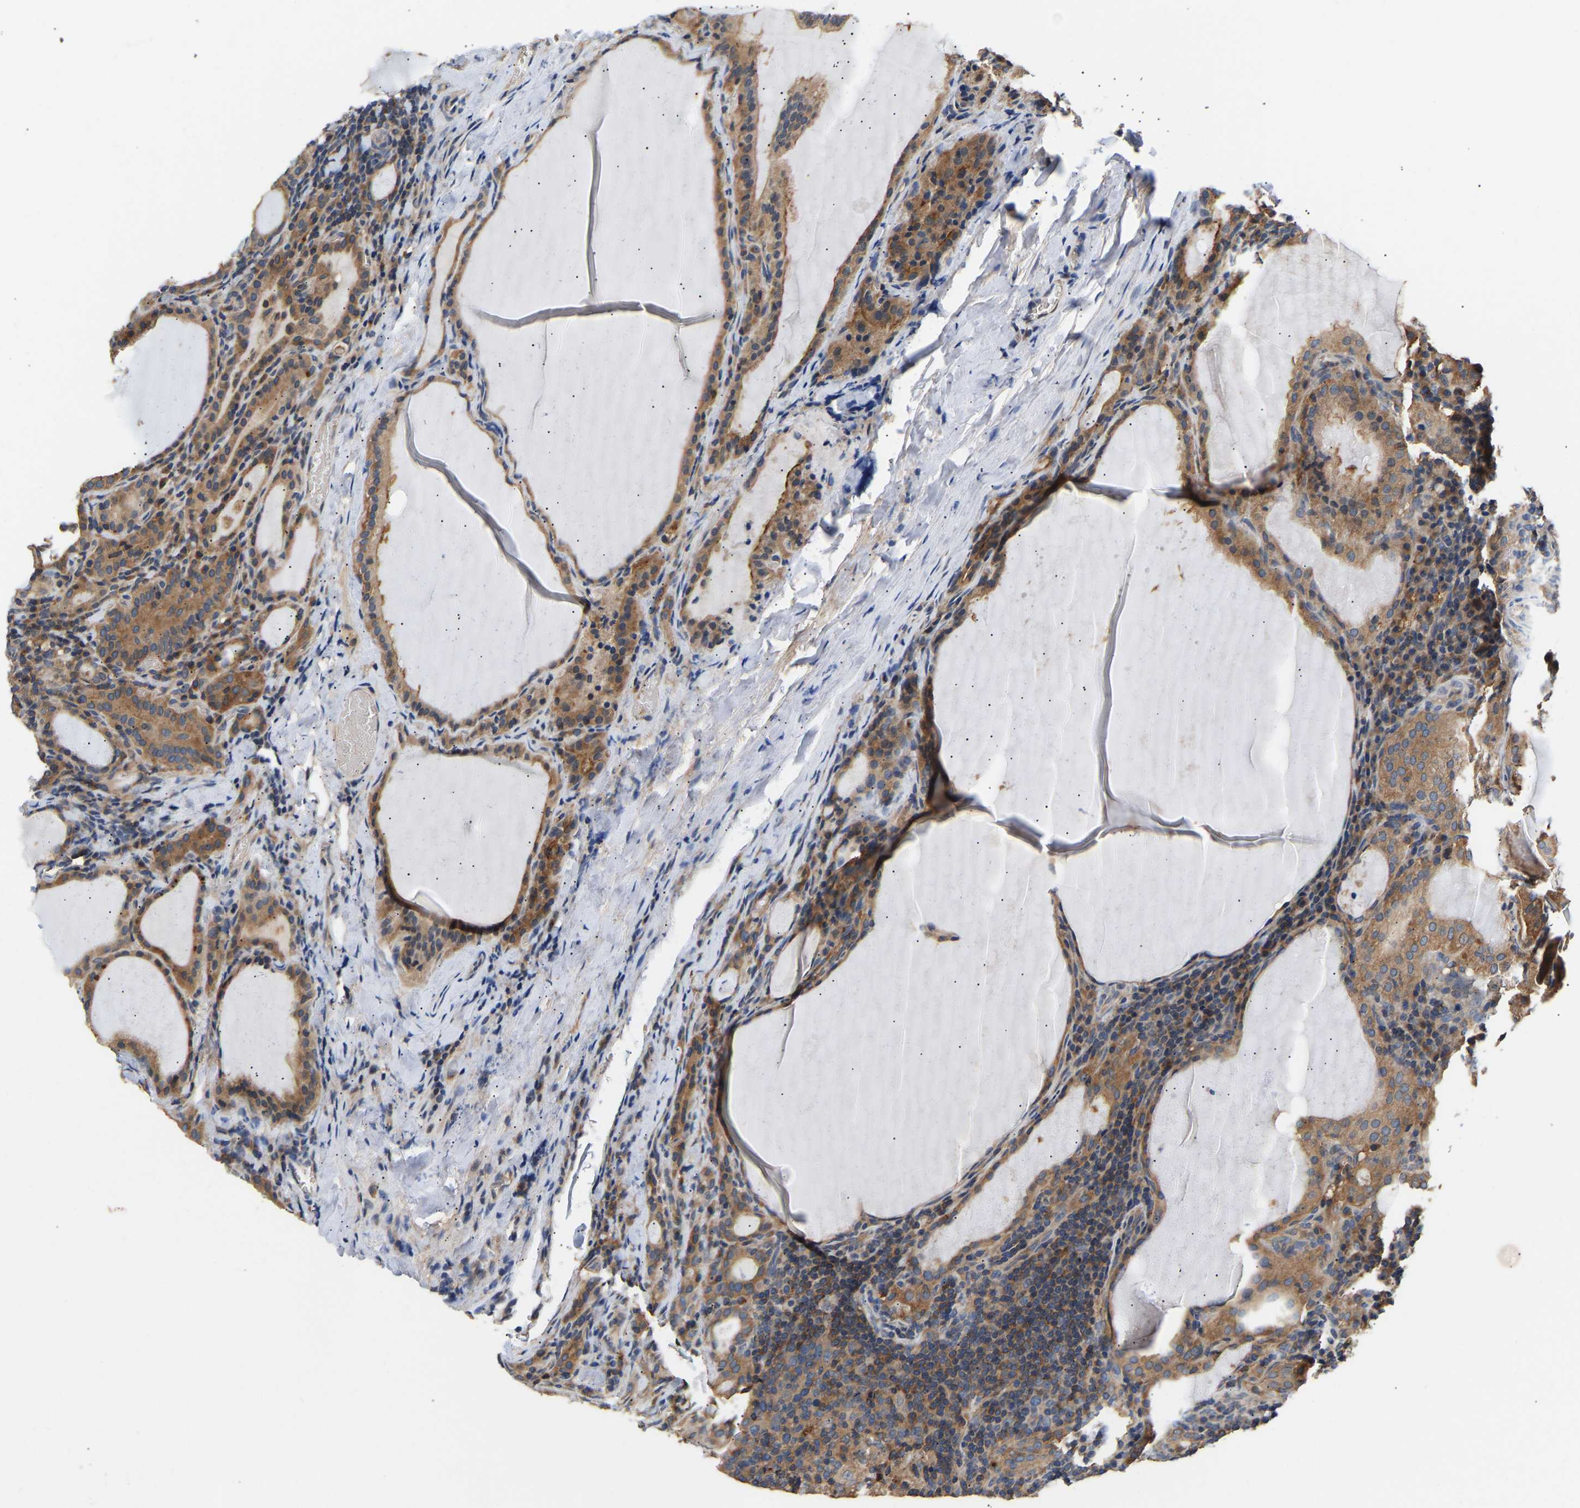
{"staining": {"intensity": "moderate", "quantity": ">75%", "location": "cytoplasmic/membranous"}, "tissue": "thyroid cancer", "cell_type": "Tumor cells", "image_type": "cancer", "snomed": [{"axis": "morphology", "description": "Papillary adenocarcinoma, NOS"}, {"axis": "topography", "description": "Thyroid gland"}], "caption": "Thyroid cancer (papillary adenocarcinoma) tissue demonstrates moderate cytoplasmic/membranous positivity in approximately >75% of tumor cells", "gene": "LRBA", "patient": {"sex": "female", "age": 42}}